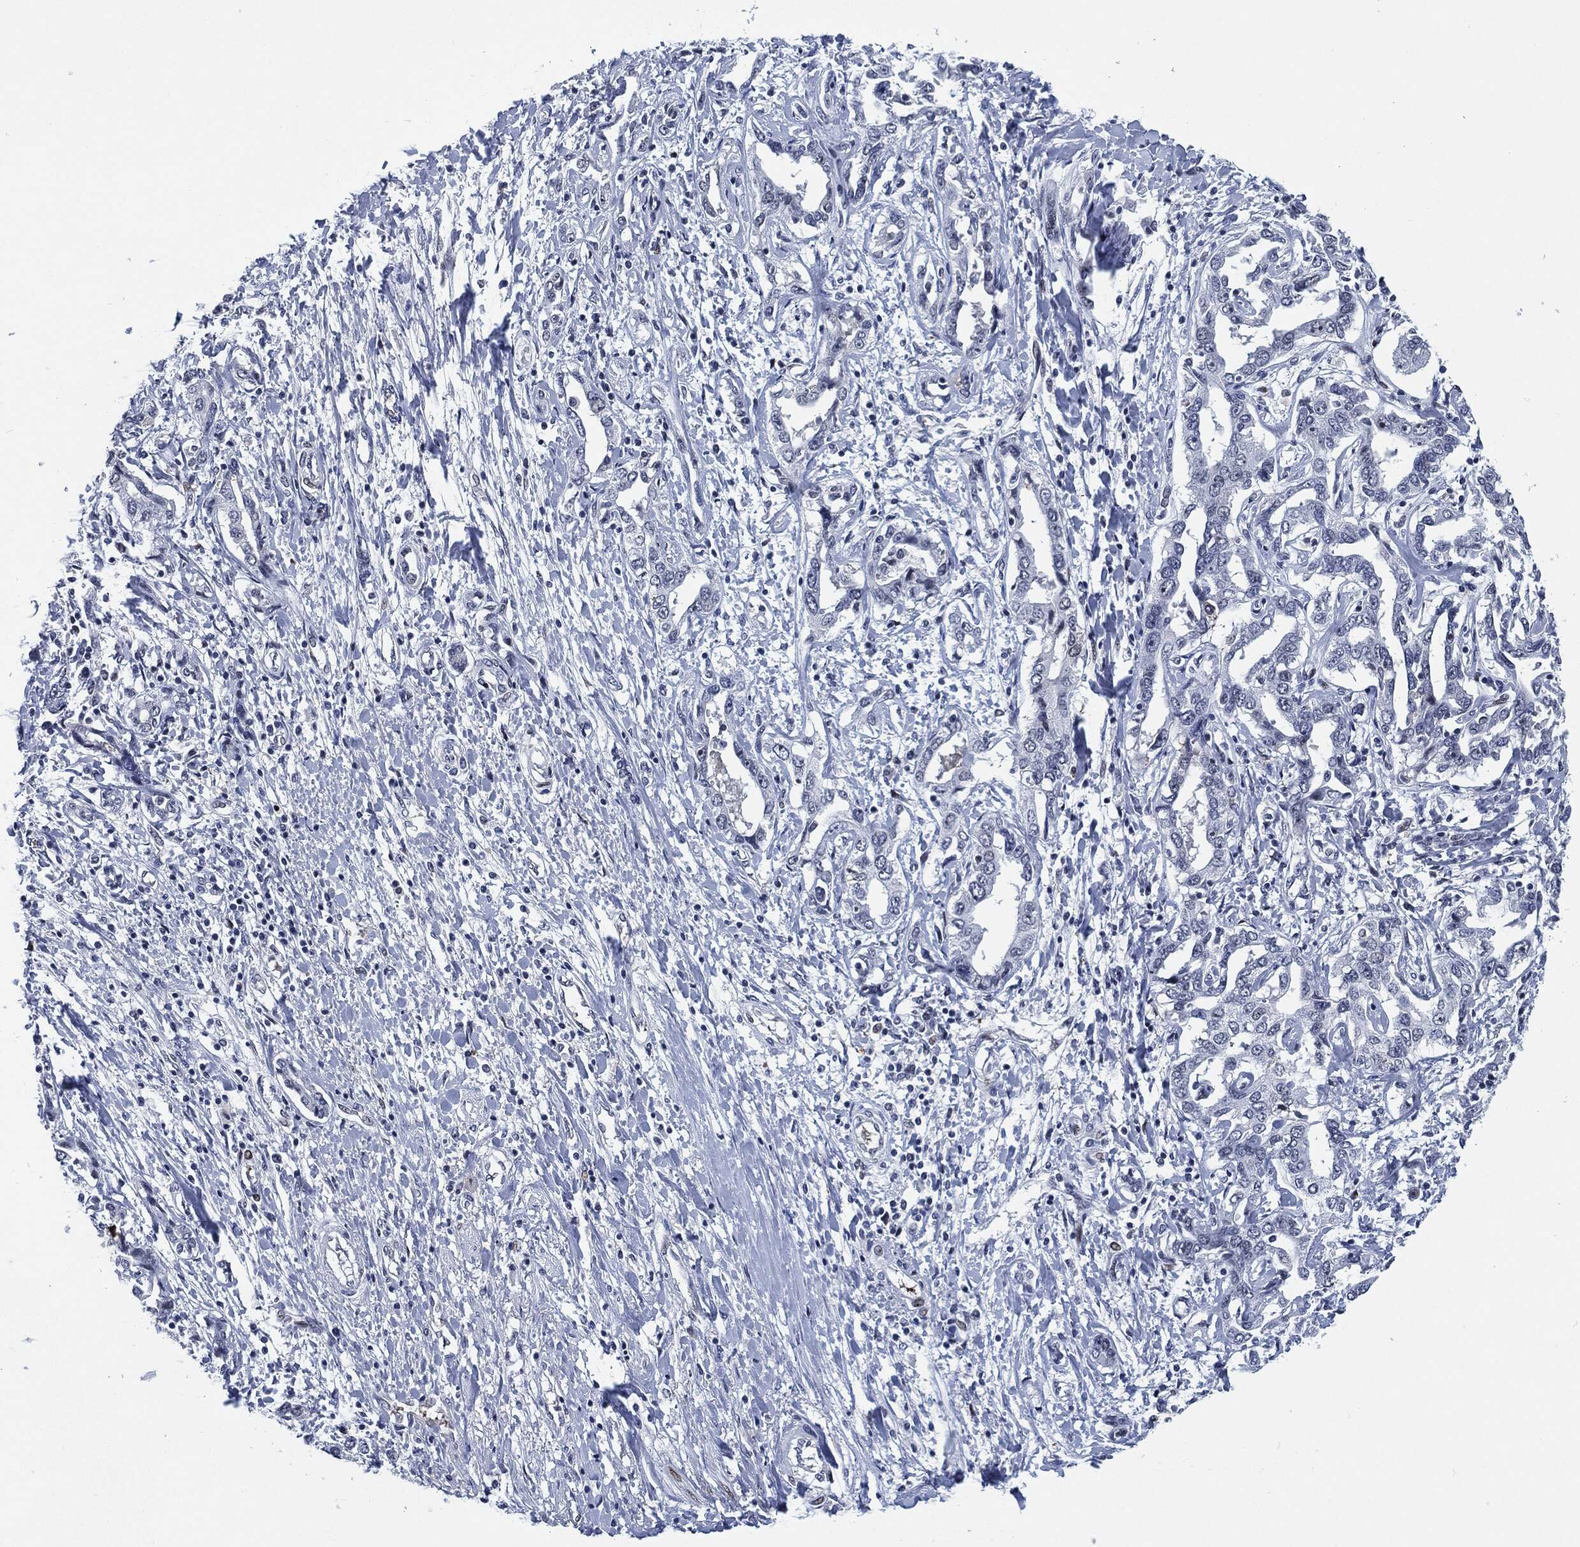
{"staining": {"intensity": "negative", "quantity": "none", "location": "none"}, "tissue": "liver cancer", "cell_type": "Tumor cells", "image_type": "cancer", "snomed": [{"axis": "morphology", "description": "Cholangiocarcinoma"}, {"axis": "topography", "description": "Liver"}], "caption": "Histopathology image shows no significant protein staining in tumor cells of liver cholangiocarcinoma. (Brightfield microscopy of DAB (3,3'-diaminobenzidine) immunohistochemistry (IHC) at high magnification).", "gene": "AKT2", "patient": {"sex": "male", "age": 59}}